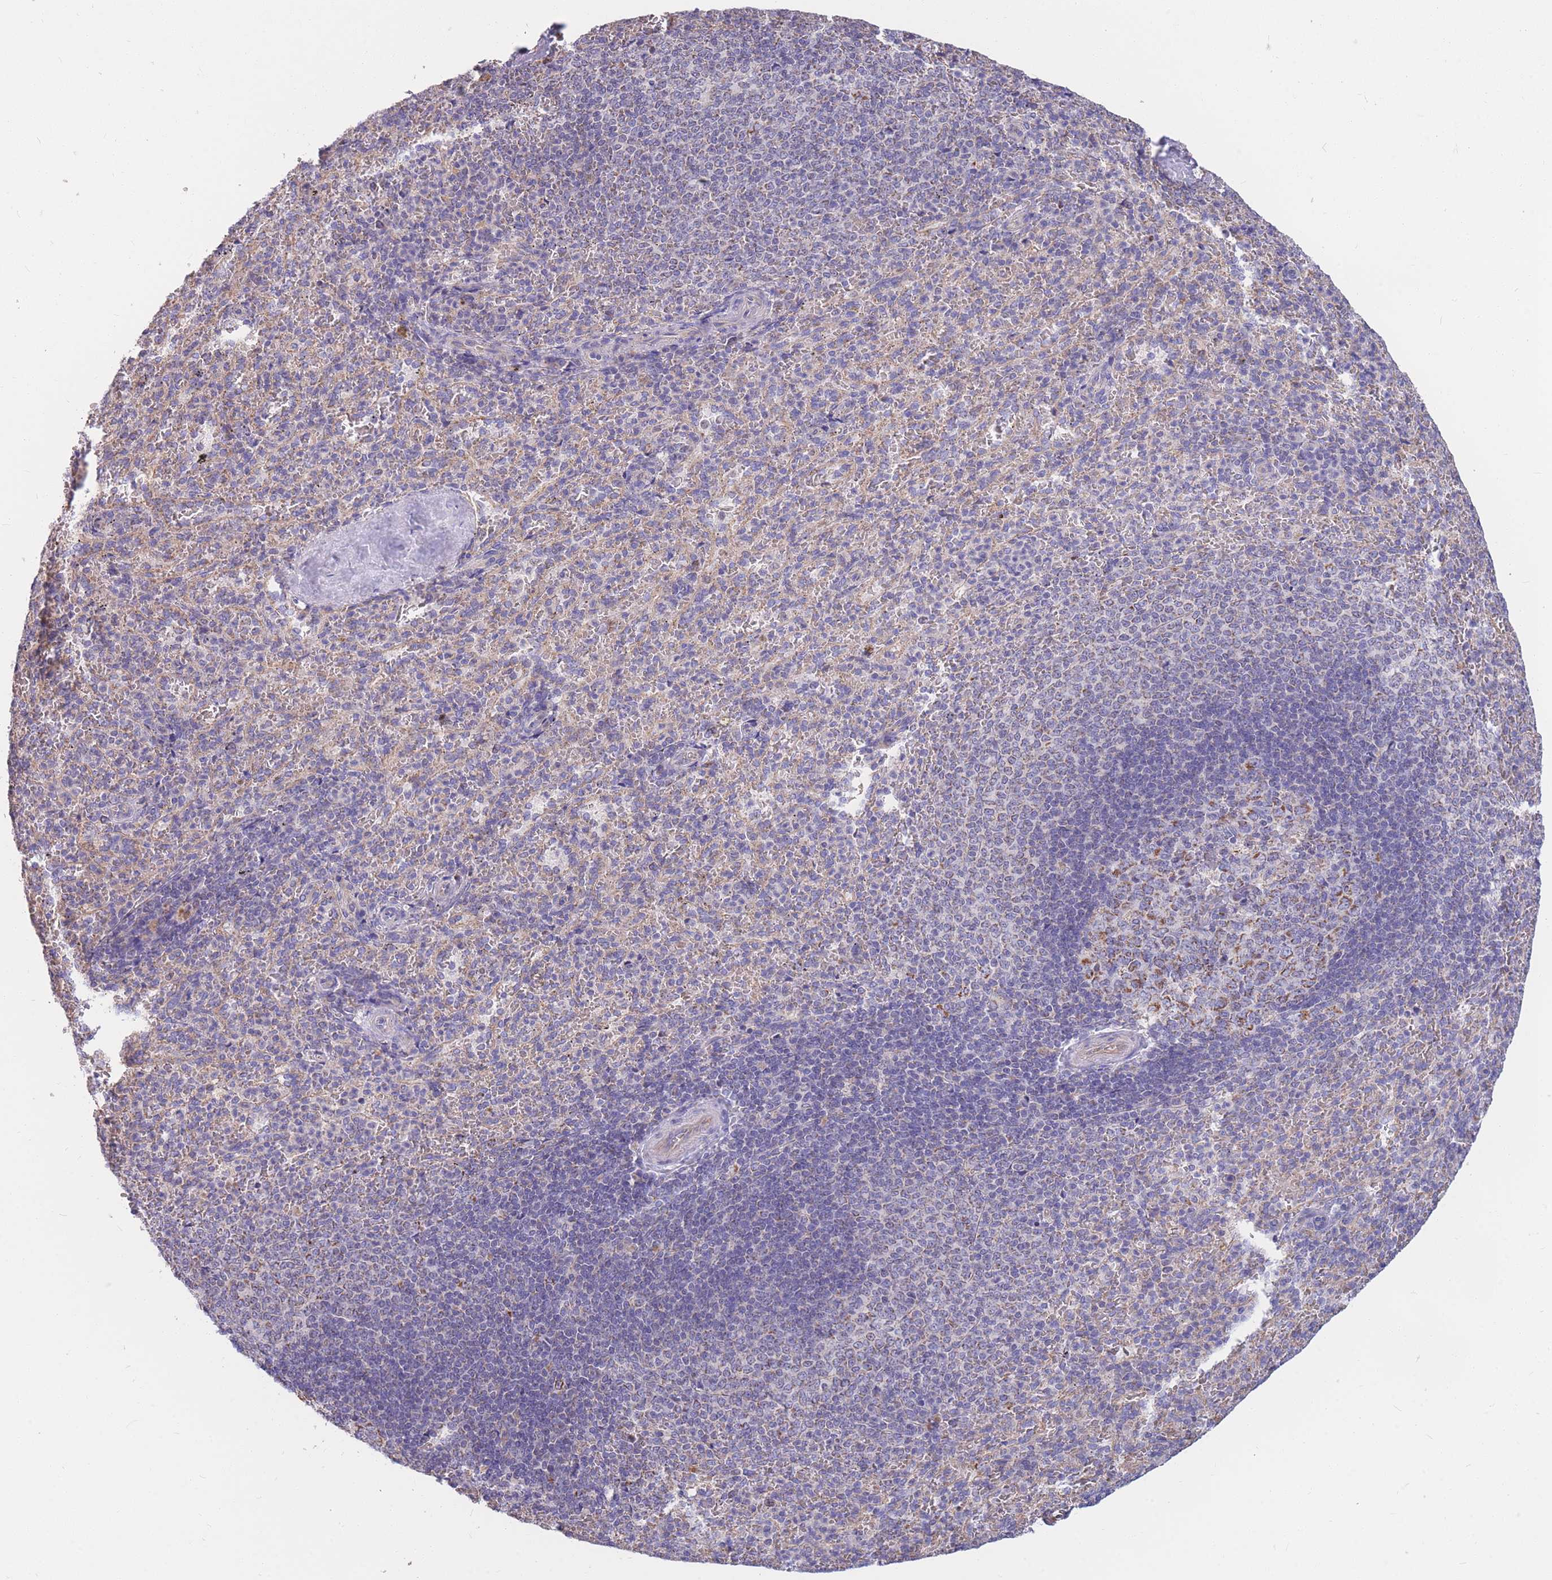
{"staining": {"intensity": "negative", "quantity": "none", "location": "none"}, "tissue": "spleen", "cell_type": "Cells in red pulp", "image_type": "normal", "snomed": [{"axis": "morphology", "description": "Normal tissue, NOS"}, {"axis": "topography", "description": "Spleen"}], "caption": "Immunohistochemistry (IHC) photomicrograph of benign human spleen stained for a protein (brown), which exhibits no positivity in cells in red pulp.", "gene": "MRPS9", "patient": {"sex": "female", "age": 21}}